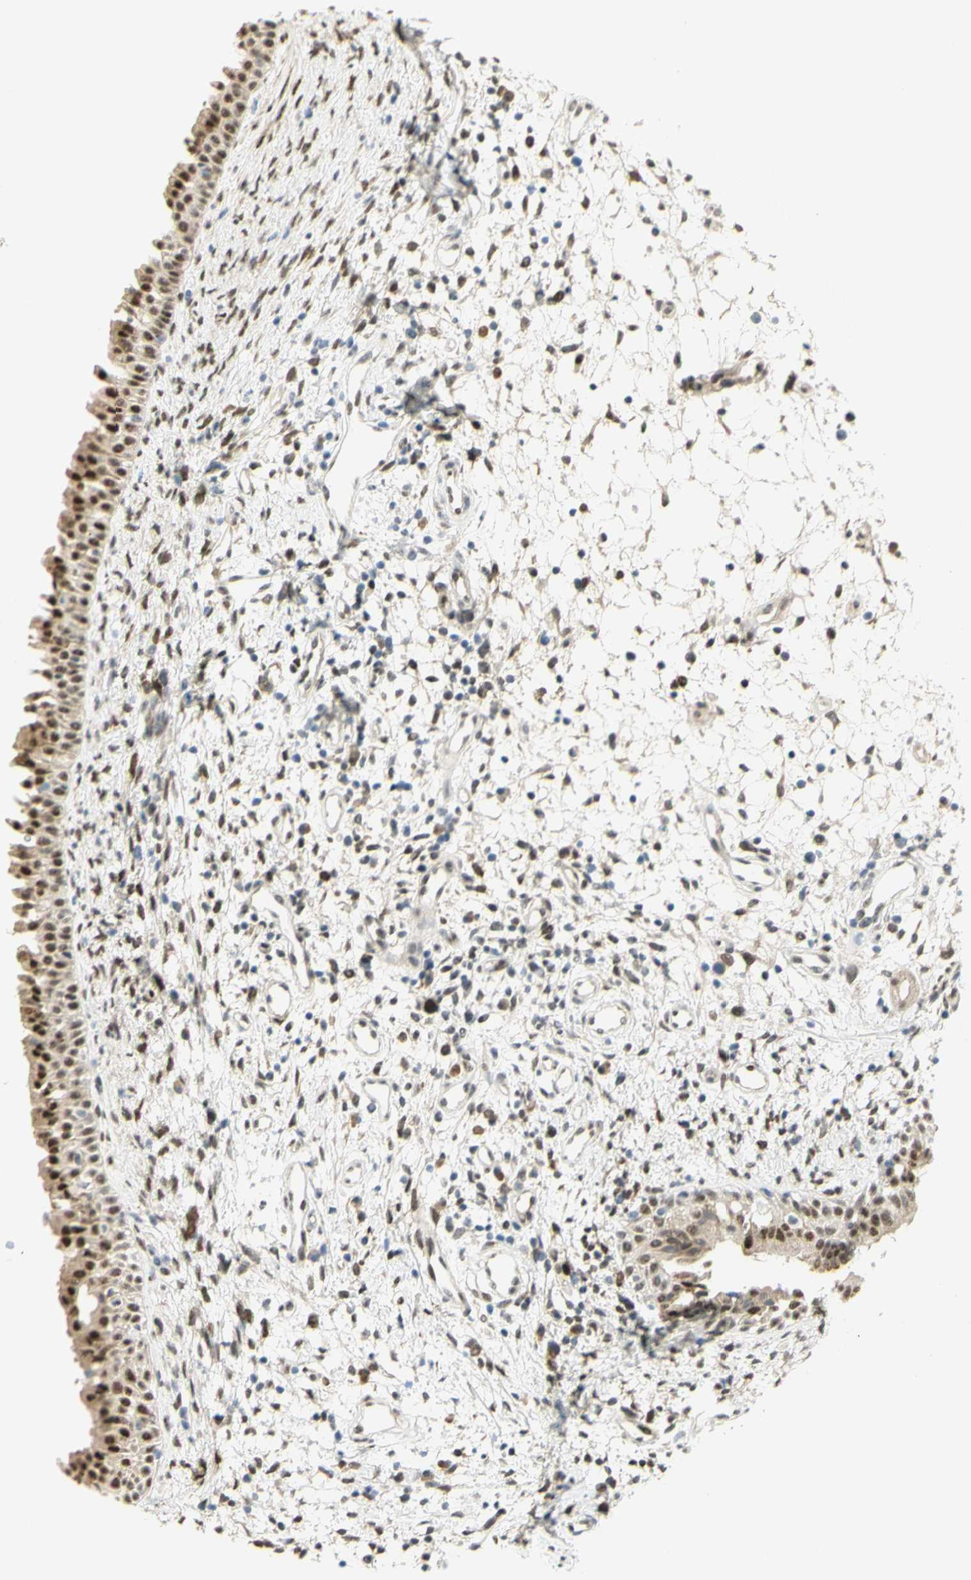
{"staining": {"intensity": "moderate", "quantity": ">75%", "location": "nuclear"}, "tissue": "nasopharynx", "cell_type": "Respiratory epithelial cells", "image_type": "normal", "snomed": [{"axis": "morphology", "description": "Normal tissue, NOS"}, {"axis": "topography", "description": "Nasopharynx"}], "caption": "Respiratory epithelial cells display moderate nuclear expression in about >75% of cells in unremarkable nasopharynx.", "gene": "DDX1", "patient": {"sex": "male", "age": 22}}